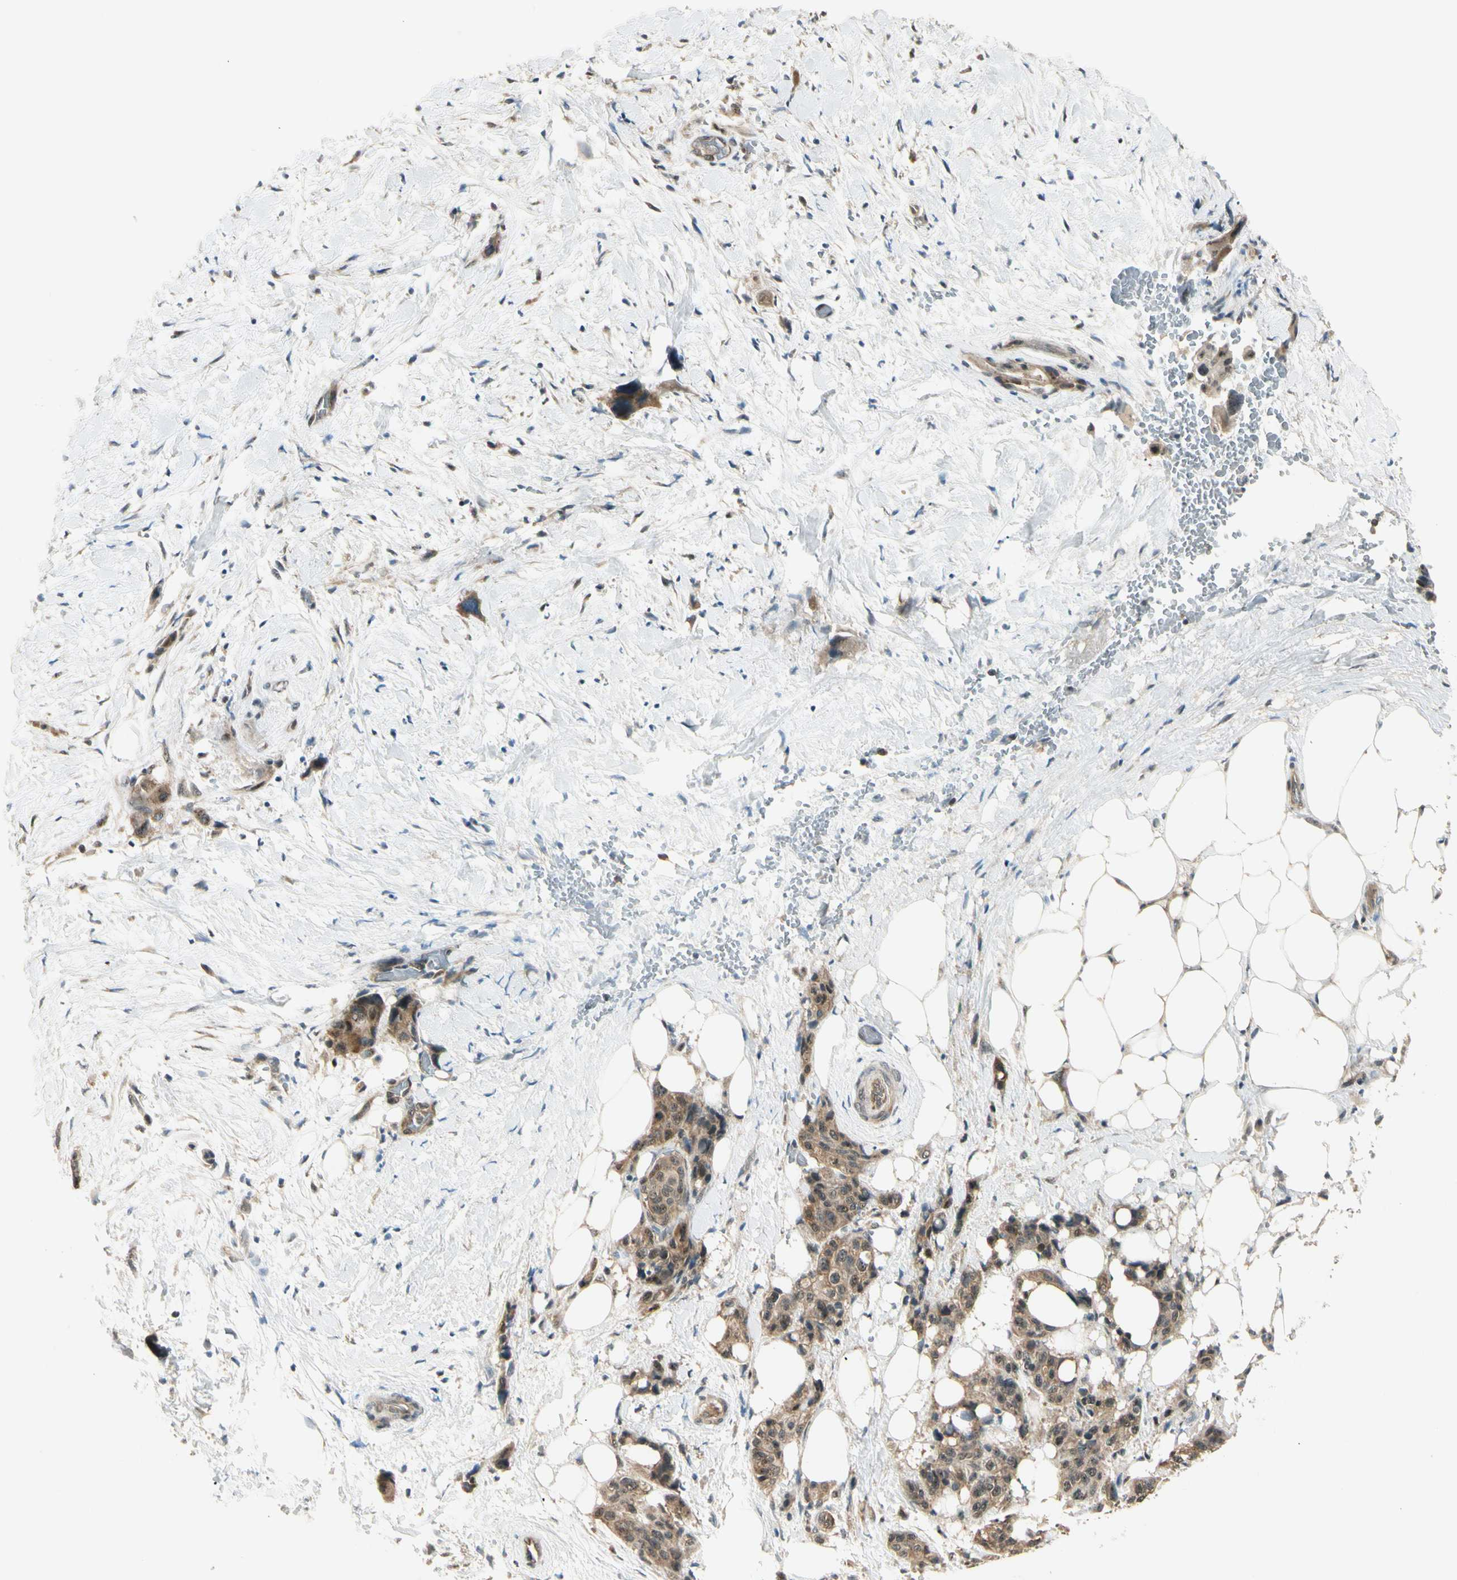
{"staining": {"intensity": "moderate", "quantity": ">75%", "location": "cytoplasmic/membranous"}, "tissue": "pancreatic cancer", "cell_type": "Tumor cells", "image_type": "cancer", "snomed": [{"axis": "morphology", "description": "Adenocarcinoma, NOS"}, {"axis": "topography", "description": "Pancreas"}], "caption": "Pancreatic adenocarcinoma stained with immunohistochemistry (IHC) exhibits moderate cytoplasmic/membranous staining in approximately >75% of tumor cells.", "gene": "MCPH1", "patient": {"sex": "male", "age": 46}}